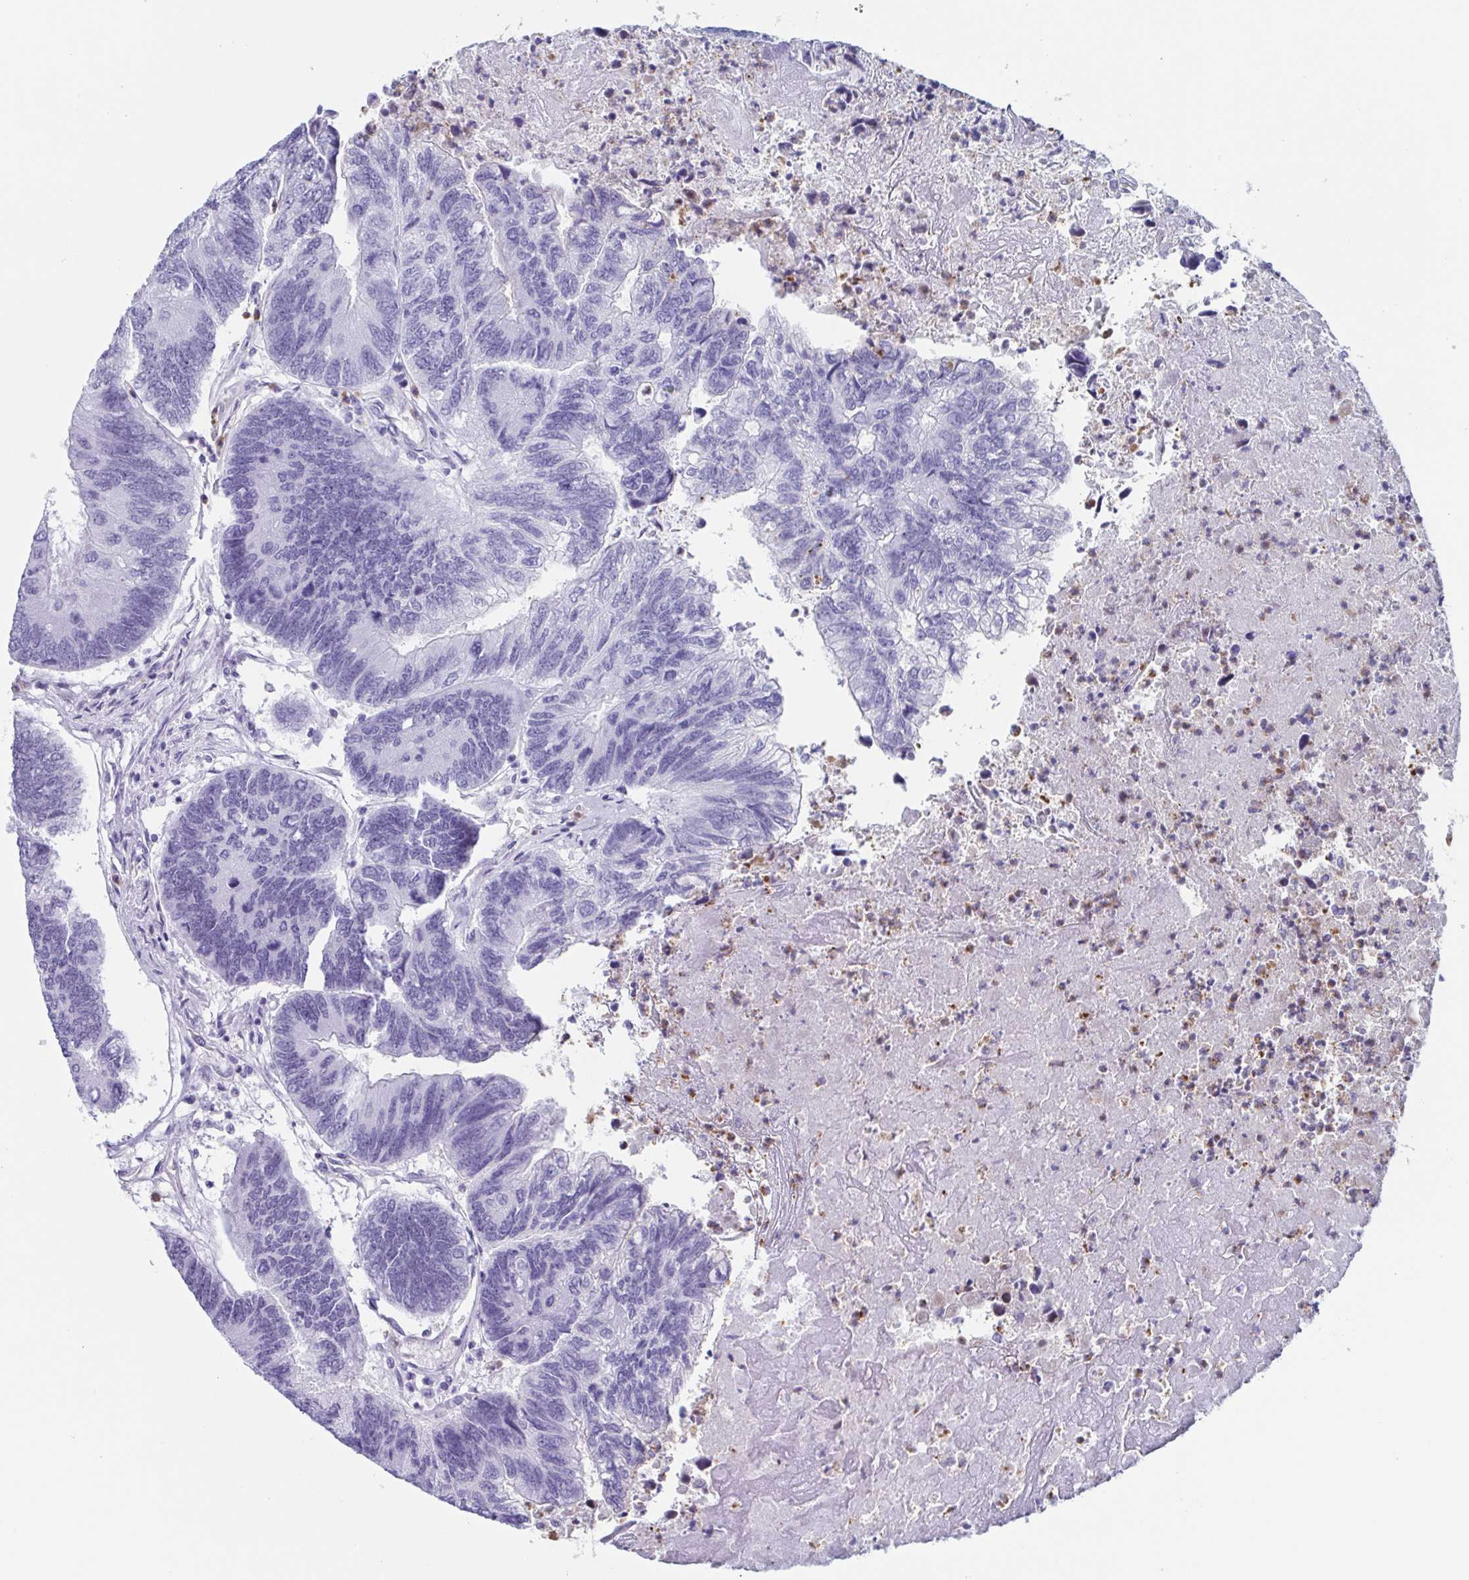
{"staining": {"intensity": "negative", "quantity": "none", "location": "none"}, "tissue": "colorectal cancer", "cell_type": "Tumor cells", "image_type": "cancer", "snomed": [{"axis": "morphology", "description": "Adenocarcinoma, NOS"}, {"axis": "topography", "description": "Colon"}], "caption": "Immunohistochemical staining of colorectal cancer (adenocarcinoma) reveals no significant staining in tumor cells. (DAB IHC, high magnification).", "gene": "BPI", "patient": {"sex": "female", "age": 67}}